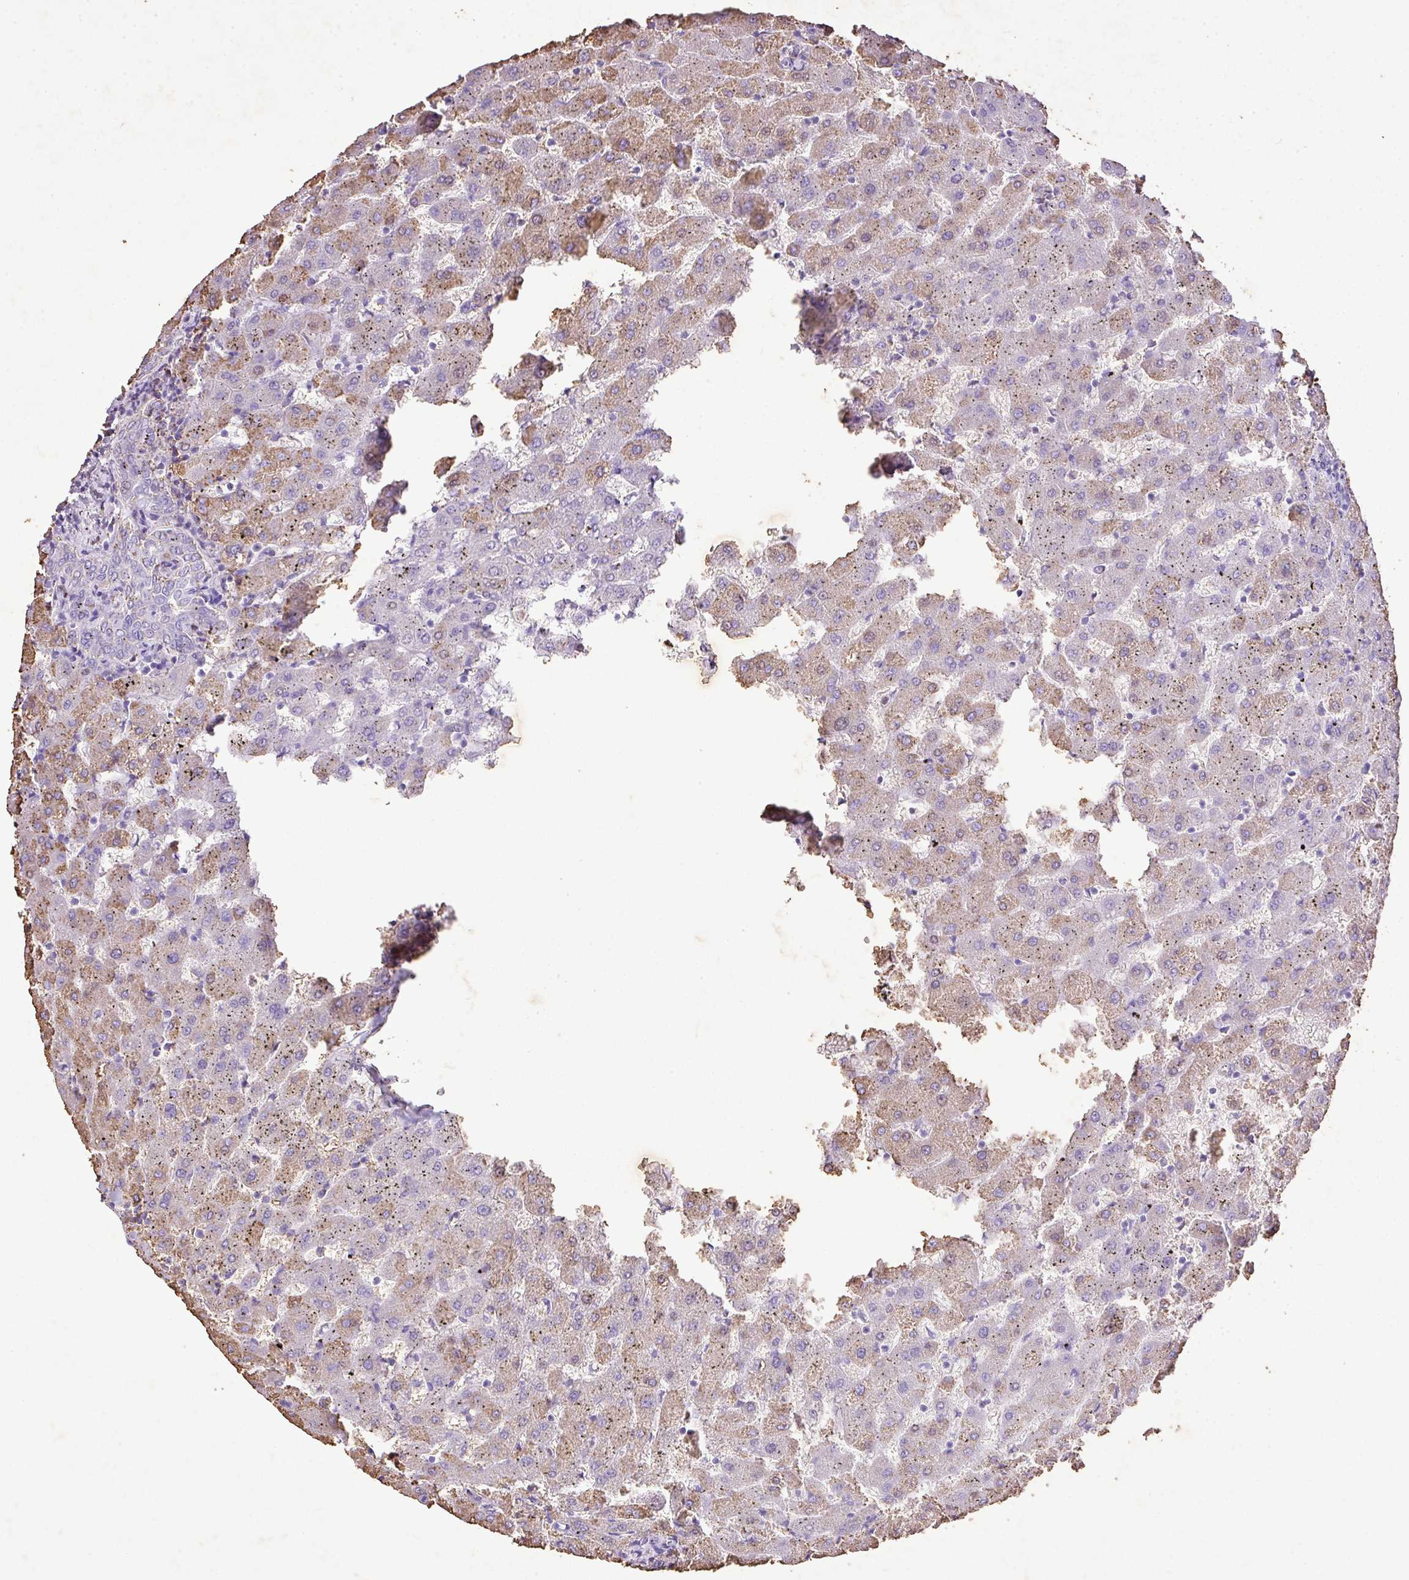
{"staining": {"intensity": "negative", "quantity": "none", "location": "none"}, "tissue": "liver", "cell_type": "Cholangiocytes", "image_type": "normal", "snomed": [{"axis": "morphology", "description": "Normal tissue, NOS"}, {"axis": "topography", "description": "Liver"}], "caption": "High magnification brightfield microscopy of unremarkable liver stained with DAB (brown) and counterstained with hematoxylin (blue): cholangiocytes show no significant staining. The staining is performed using DAB (3,3'-diaminobenzidine) brown chromogen with nuclei counter-stained in using hematoxylin.", "gene": "KCNJ11", "patient": {"sex": "female", "age": 63}}